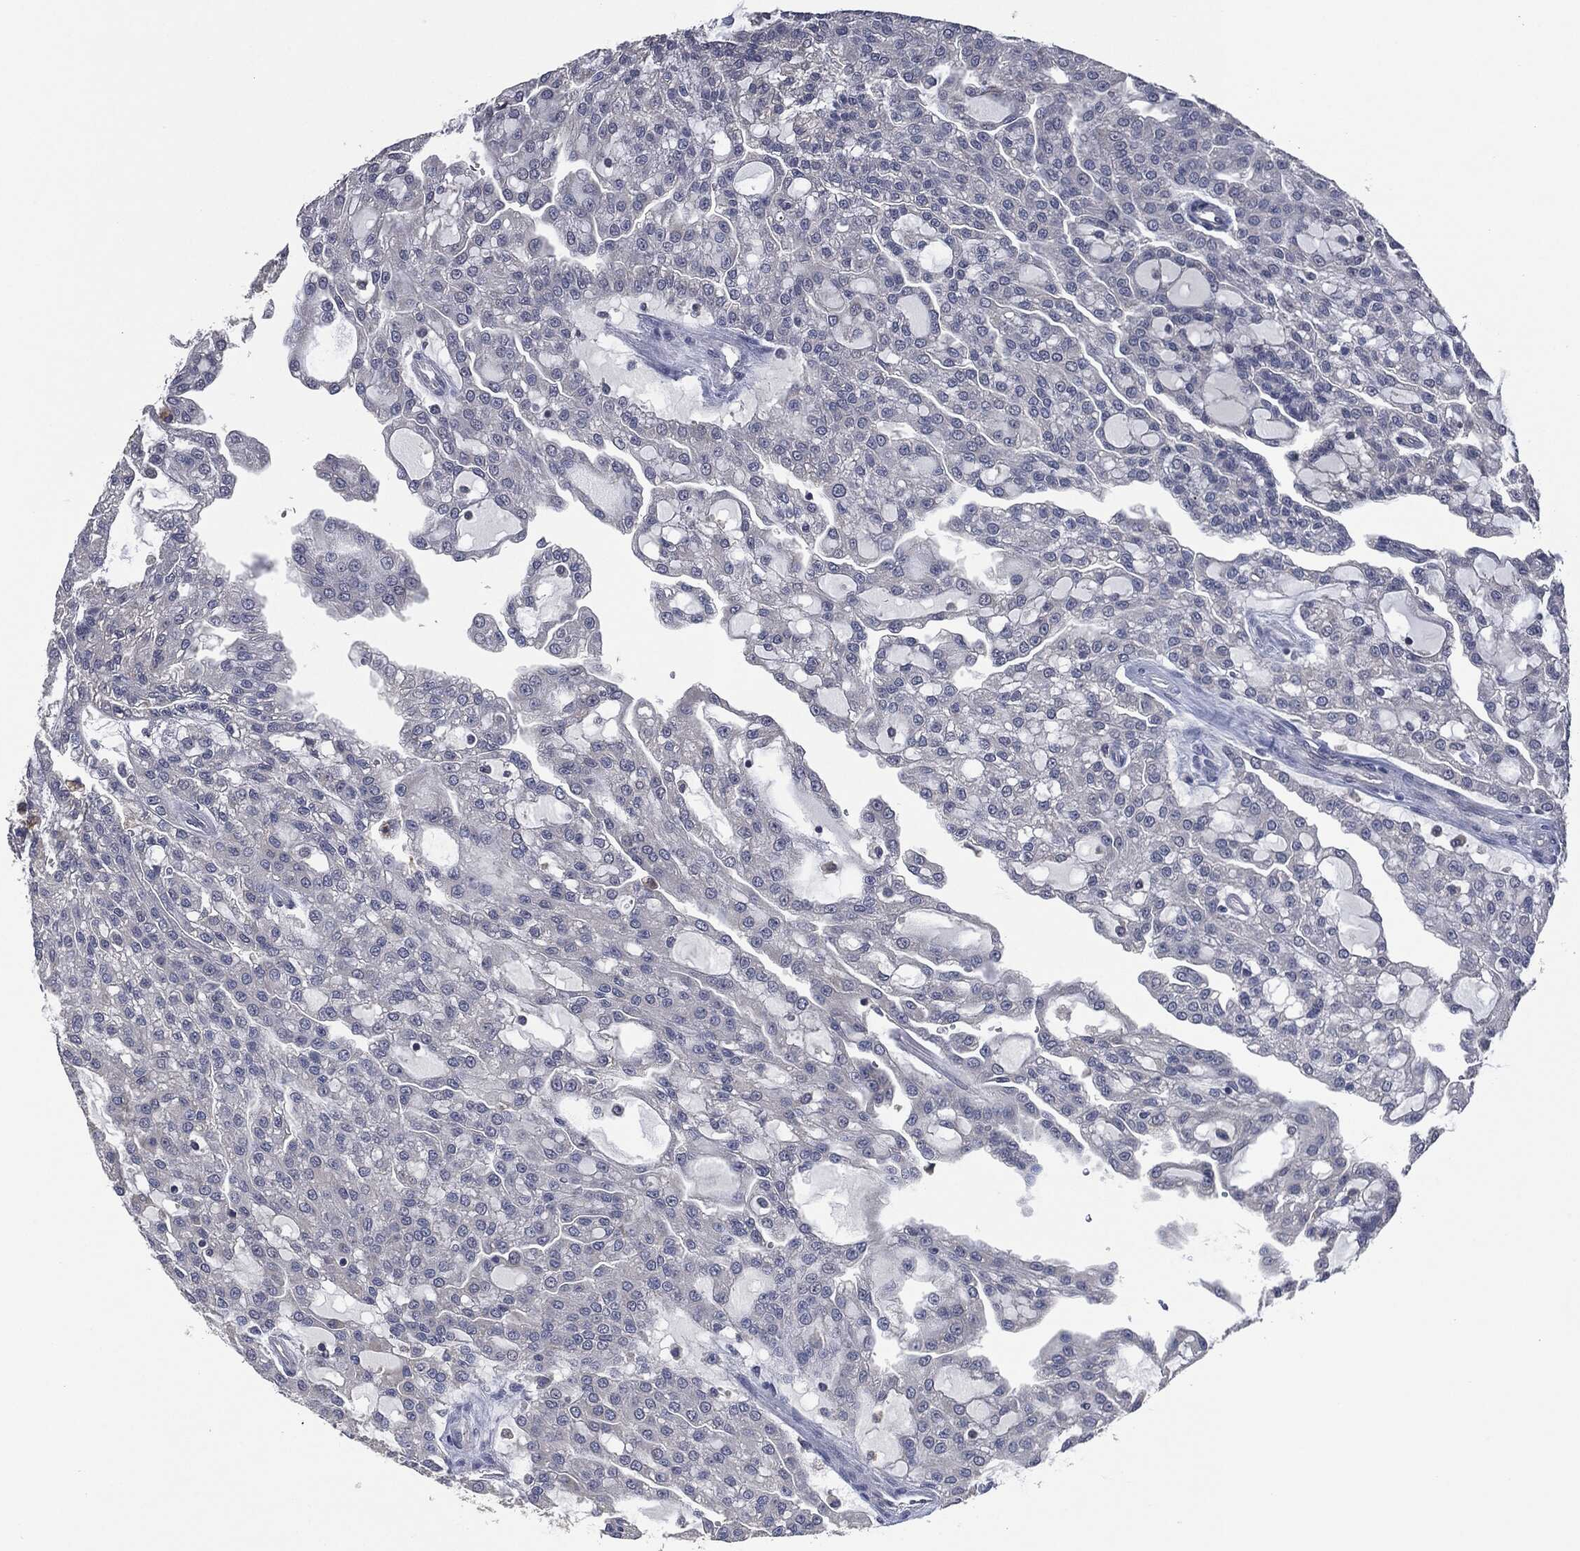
{"staining": {"intensity": "negative", "quantity": "none", "location": "none"}, "tissue": "renal cancer", "cell_type": "Tumor cells", "image_type": "cancer", "snomed": [{"axis": "morphology", "description": "Adenocarcinoma, NOS"}, {"axis": "topography", "description": "Kidney"}], "caption": "Histopathology image shows no protein positivity in tumor cells of renal adenocarcinoma tissue.", "gene": "IL1RN", "patient": {"sex": "male", "age": 63}}